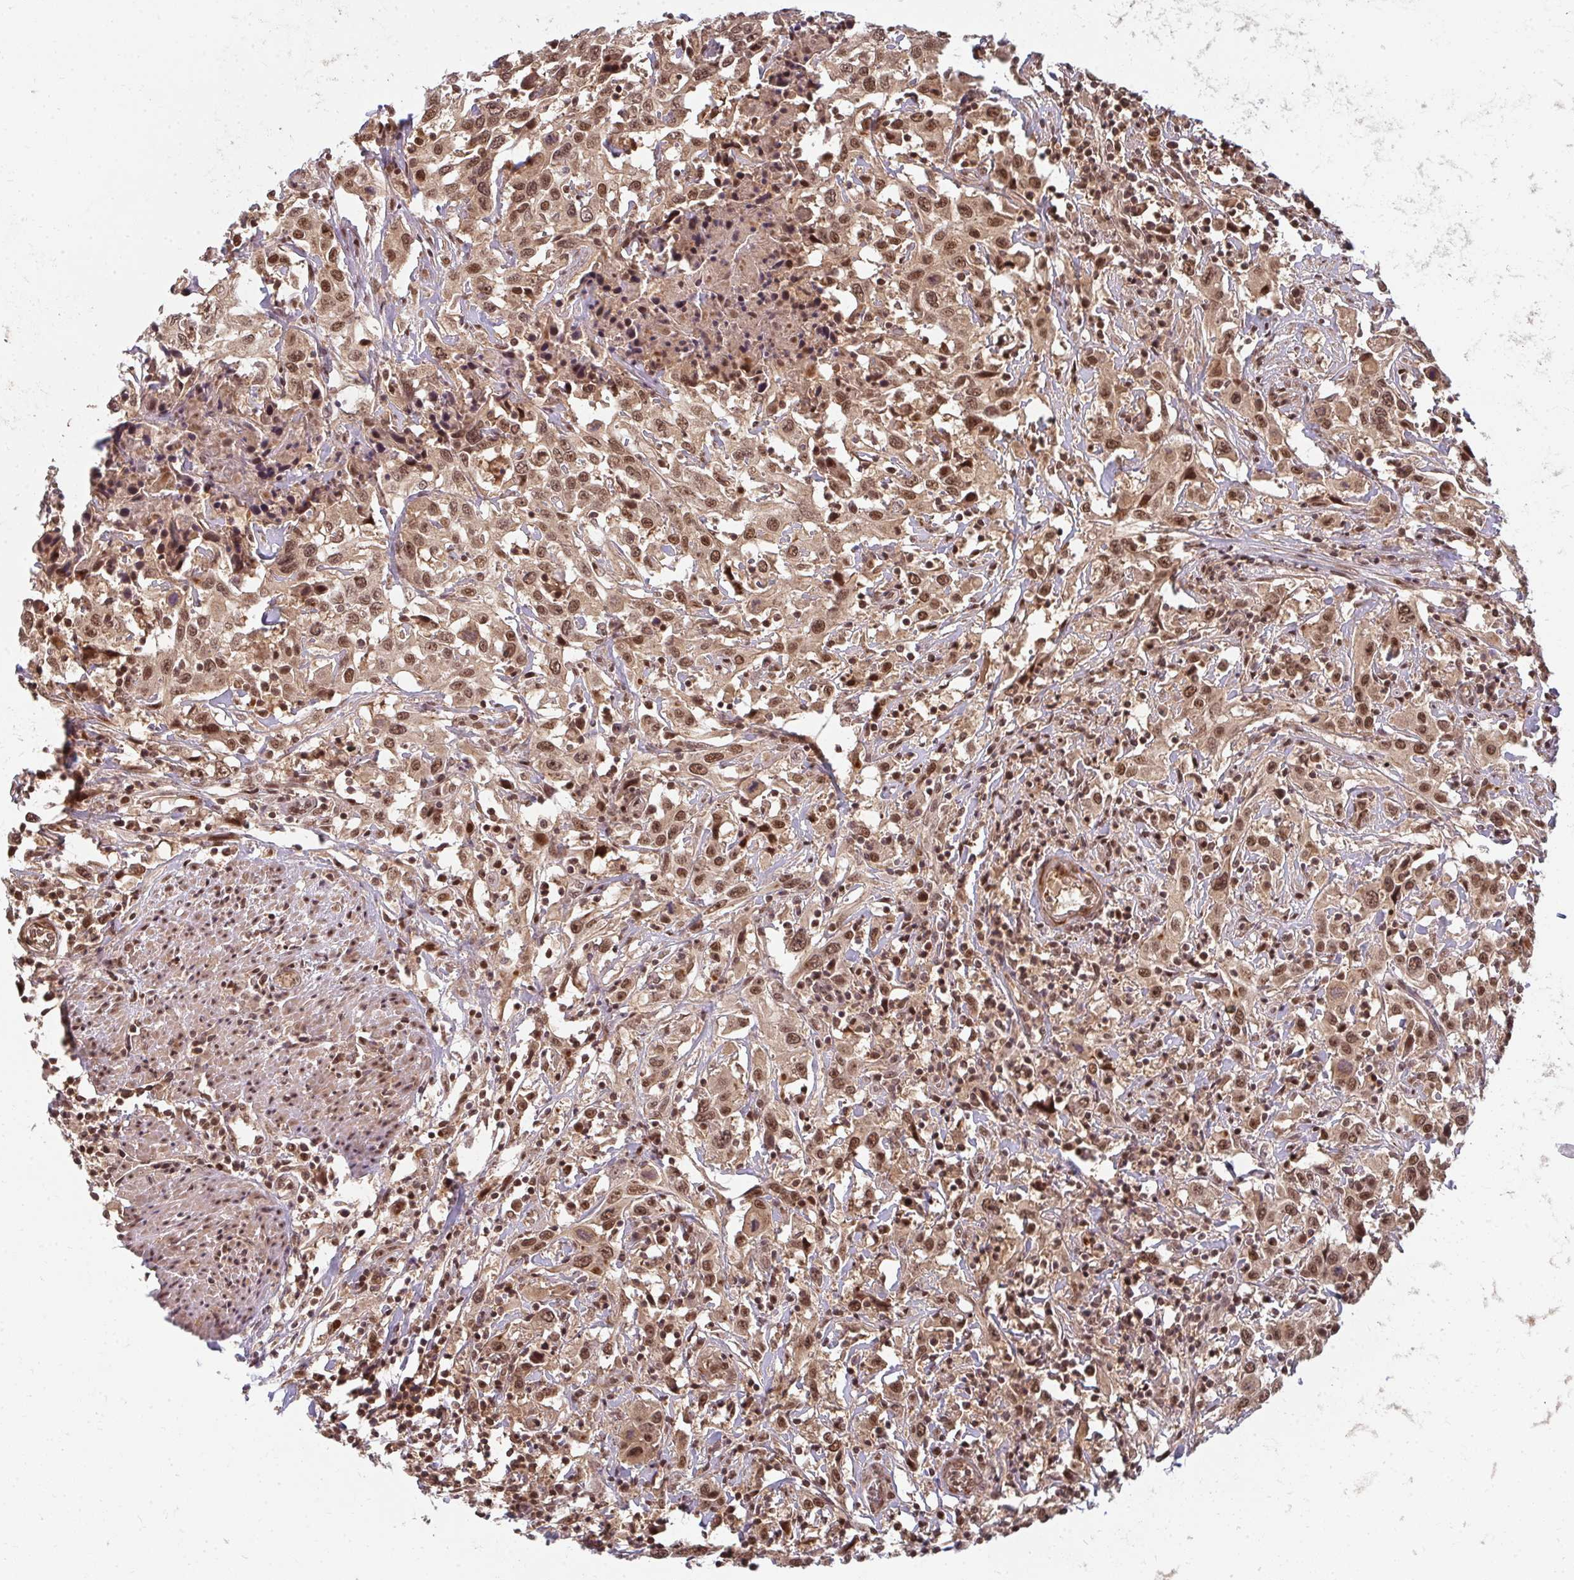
{"staining": {"intensity": "moderate", "quantity": ">75%", "location": "cytoplasmic/membranous,nuclear"}, "tissue": "urothelial cancer", "cell_type": "Tumor cells", "image_type": "cancer", "snomed": [{"axis": "morphology", "description": "Urothelial carcinoma, High grade"}, {"axis": "topography", "description": "Urinary bladder"}], "caption": "Human urothelial carcinoma (high-grade) stained for a protein (brown) reveals moderate cytoplasmic/membranous and nuclear positive positivity in about >75% of tumor cells.", "gene": "GTF3C6", "patient": {"sex": "male", "age": 61}}